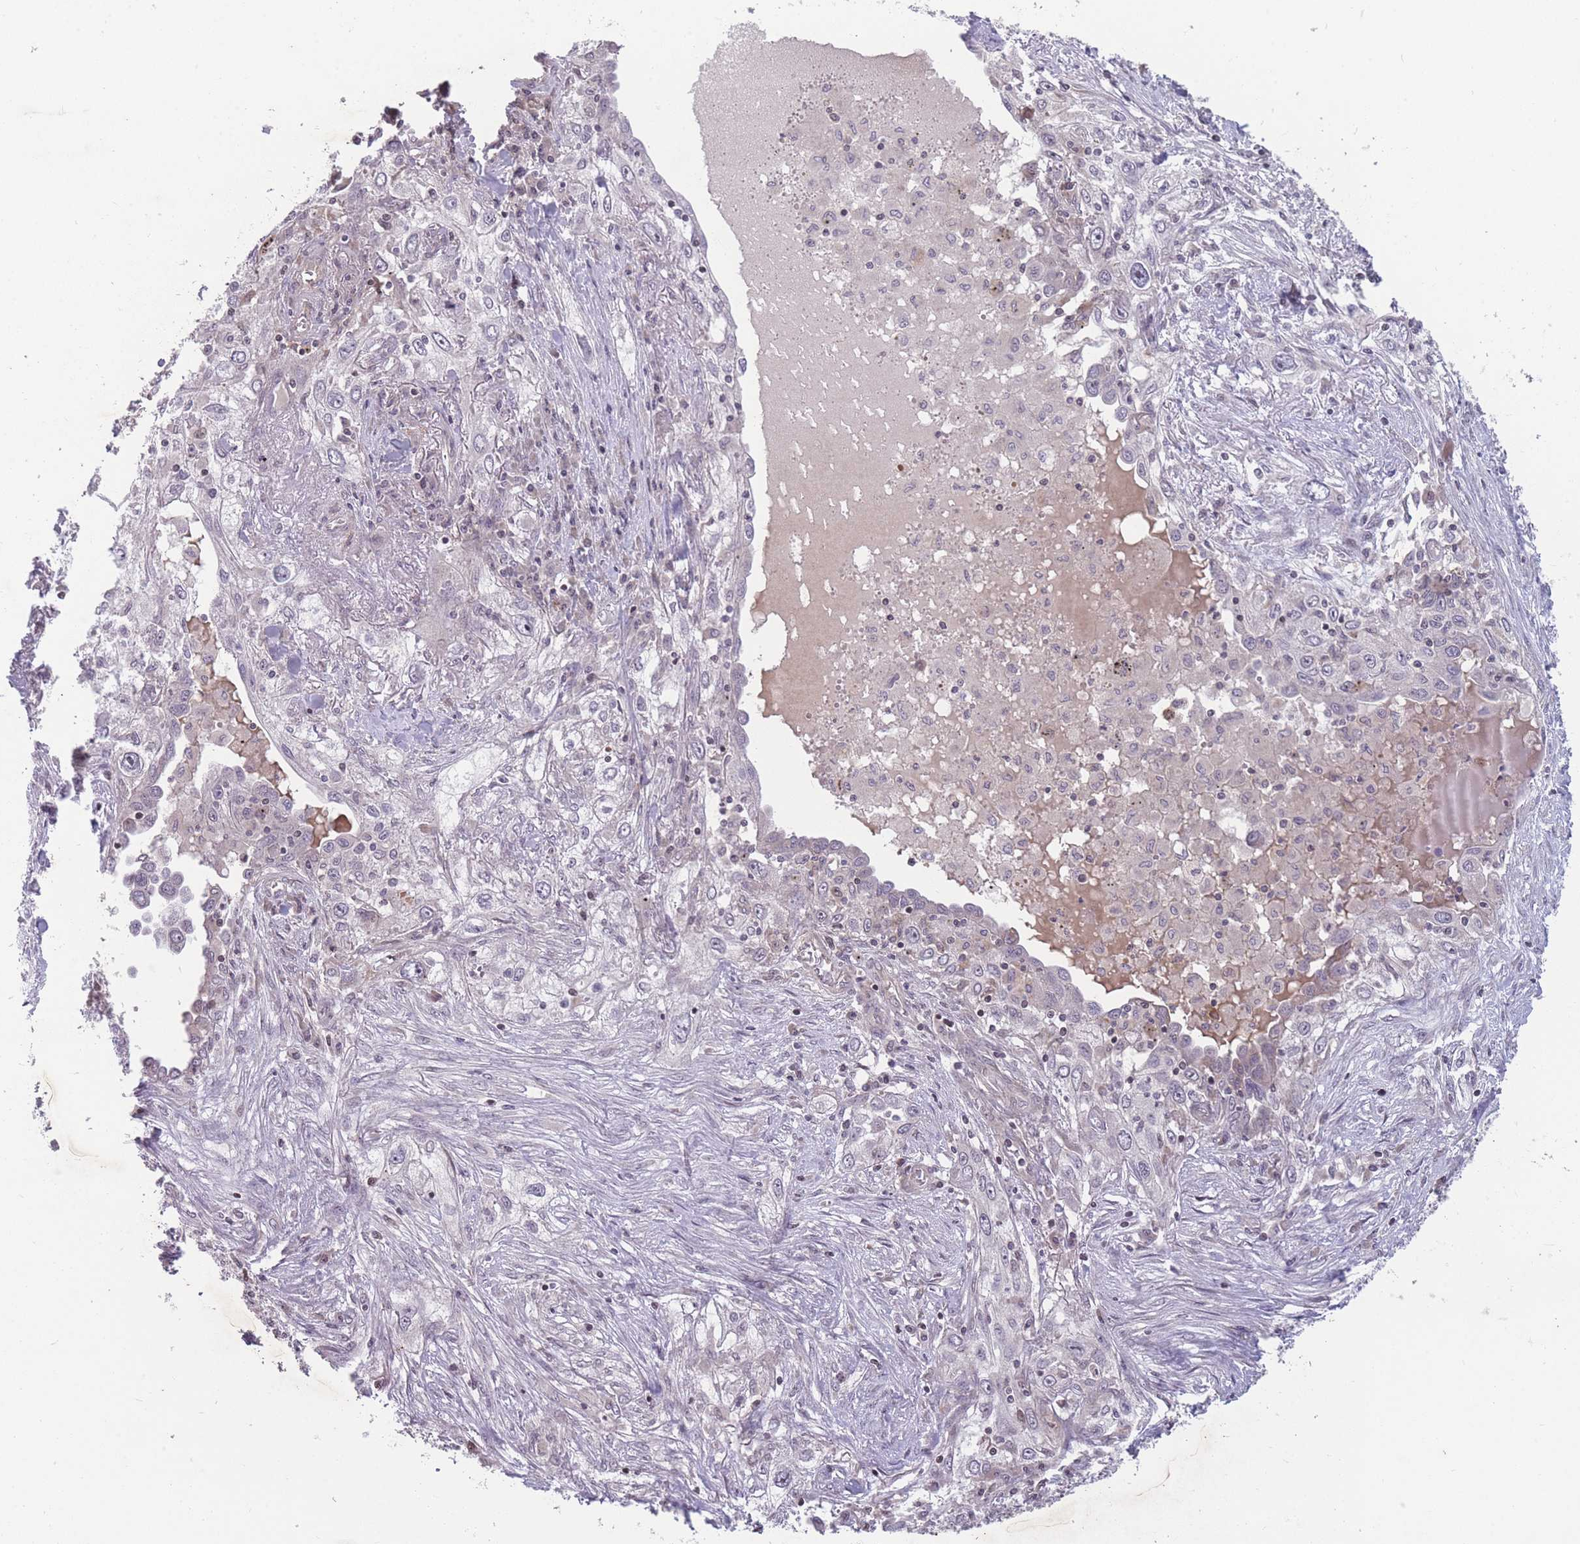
{"staining": {"intensity": "negative", "quantity": "none", "location": "none"}, "tissue": "lung cancer", "cell_type": "Tumor cells", "image_type": "cancer", "snomed": [{"axis": "morphology", "description": "Squamous cell carcinoma, NOS"}, {"axis": "topography", "description": "Lung"}], "caption": "IHC of human lung squamous cell carcinoma demonstrates no expression in tumor cells.", "gene": "GGT5", "patient": {"sex": "female", "age": 69}}